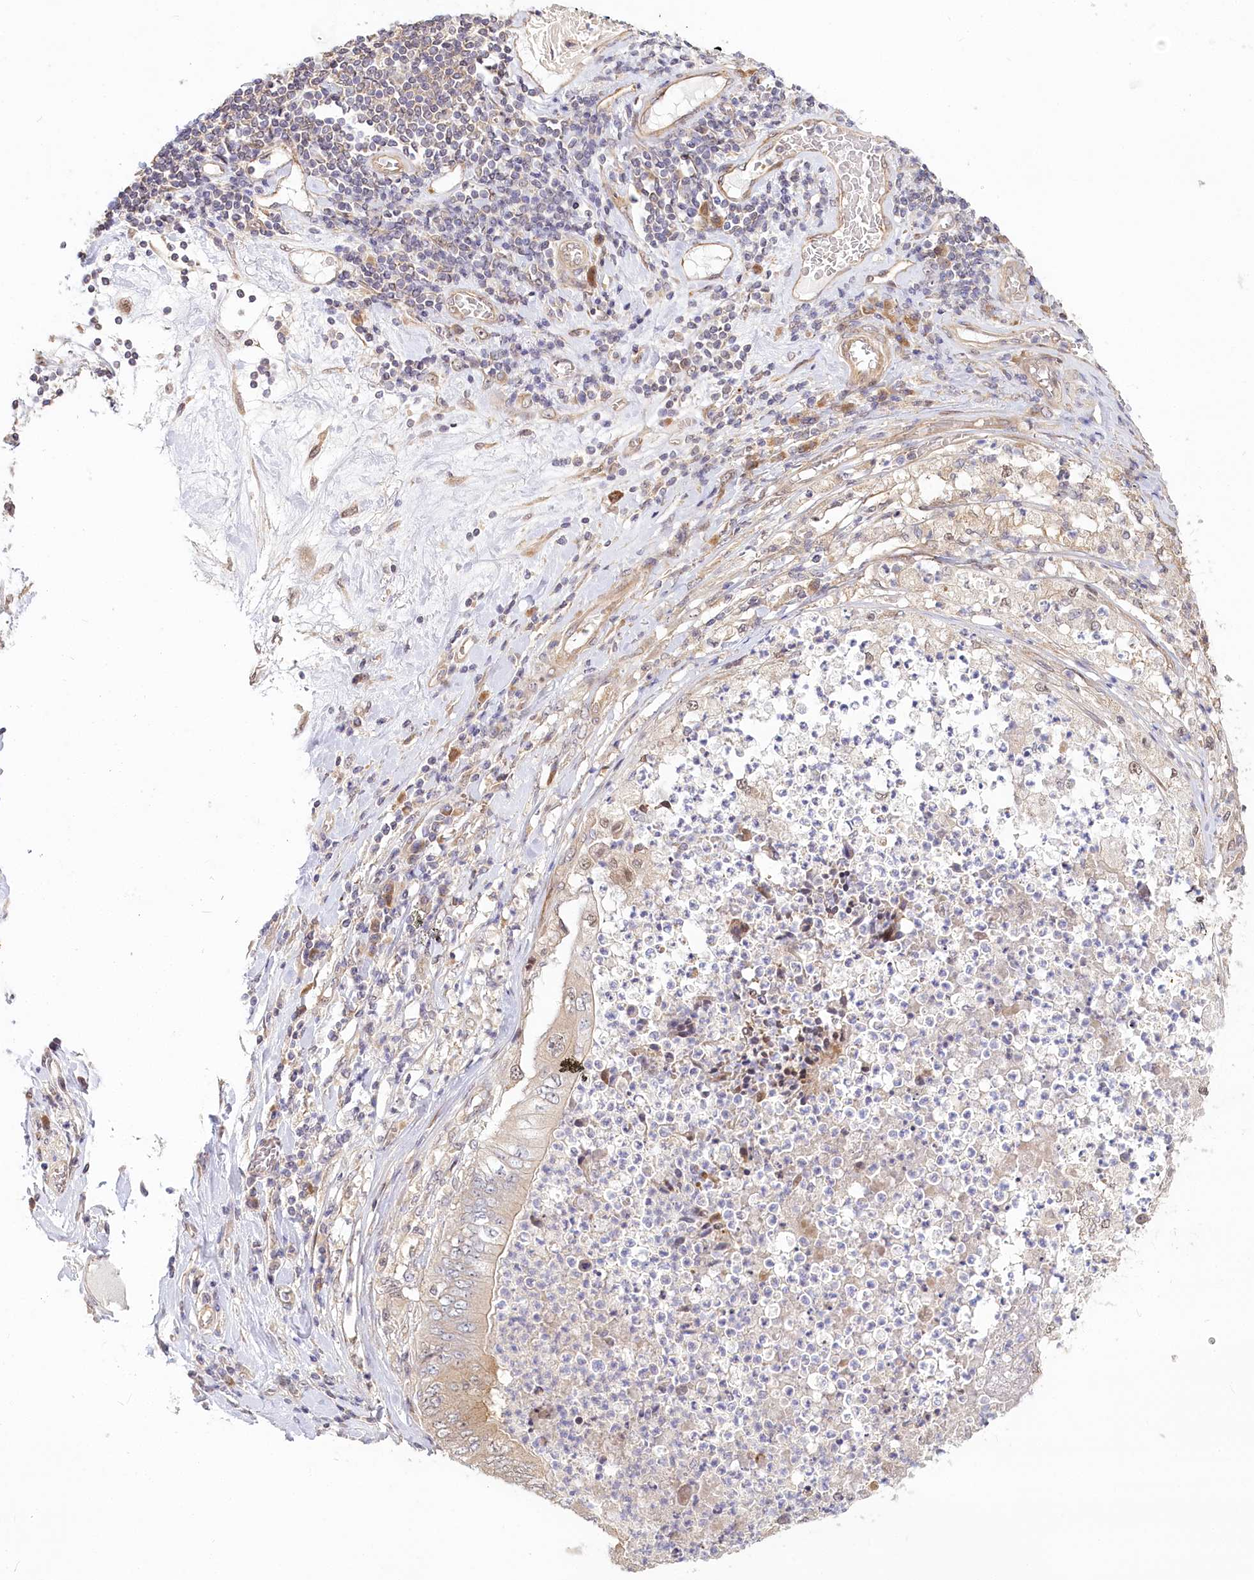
{"staining": {"intensity": "weak", "quantity": ">75%", "location": "cytoplasmic/membranous"}, "tissue": "stomach cancer", "cell_type": "Tumor cells", "image_type": "cancer", "snomed": [{"axis": "morphology", "description": "Adenocarcinoma, NOS"}, {"axis": "topography", "description": "Stomach"}], "caption": "Weak cytoplasmic/membranous positivity is seen in approximately >75% of tumor cells in stomach cancer.", "gene": "CEP70", "patient": {"sex": "female", "age": 73}}